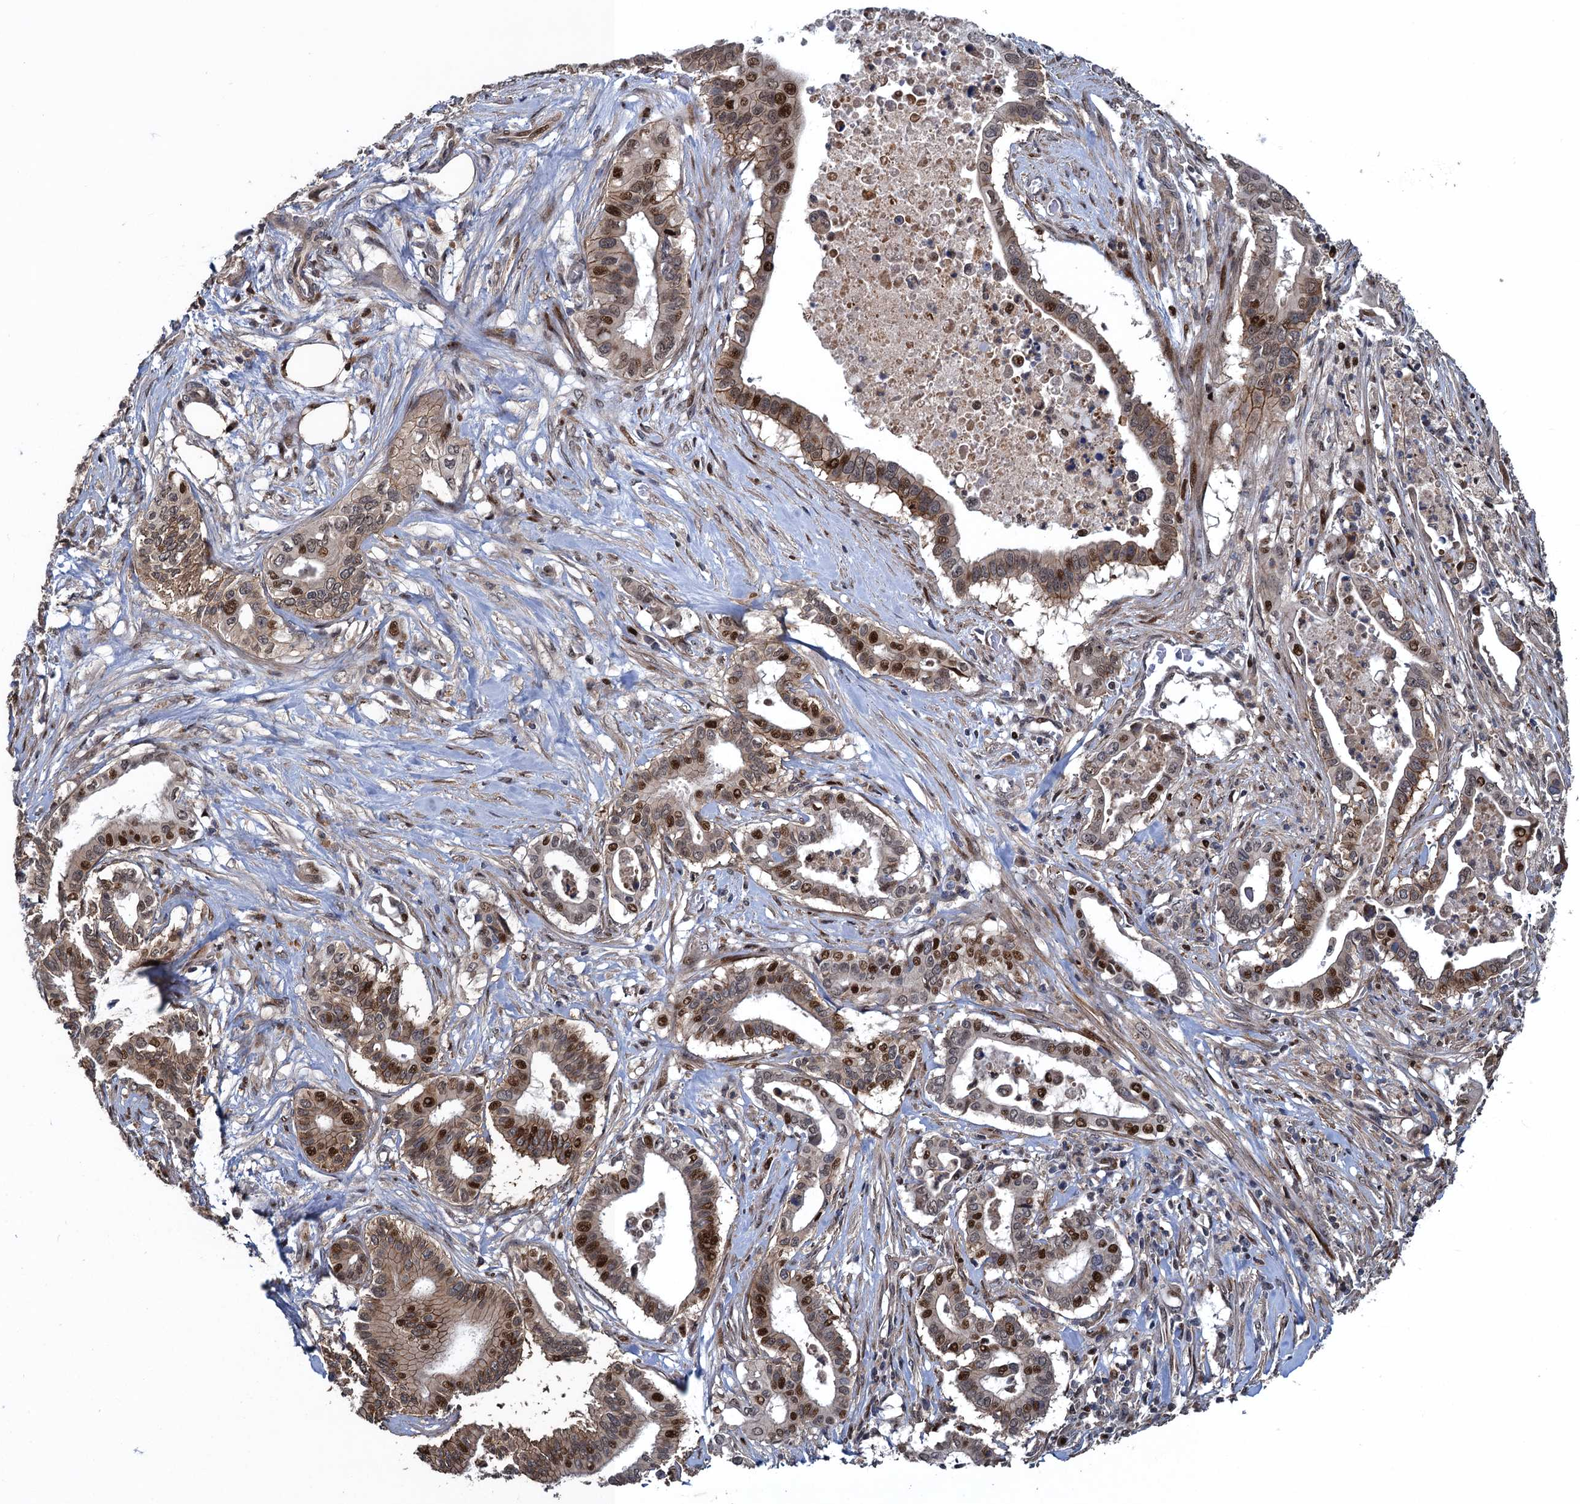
{"staining": {"intensity": "moderate", "quantity": ">75%", "location": "cytoplasmic/membranous,nuclear"}, "tissue": "pancreatic cancer", "cell_type": "Tumor cells", "image_type": "cancer", "snomed": [{"axis": "morphology", "description": "Adenocarcinoma, NOS"}, {"axis": "topography", "description": "Pancreas"}], "caption": "Moderate cytoplasmic/membranous and nuclear positivity is appreciated in about >75% of tumor cells in pancreatic cancer. Nuclei are stained in blue.", "gene": "ATOSA", "patient": {"sex": "female", "age": 77}}